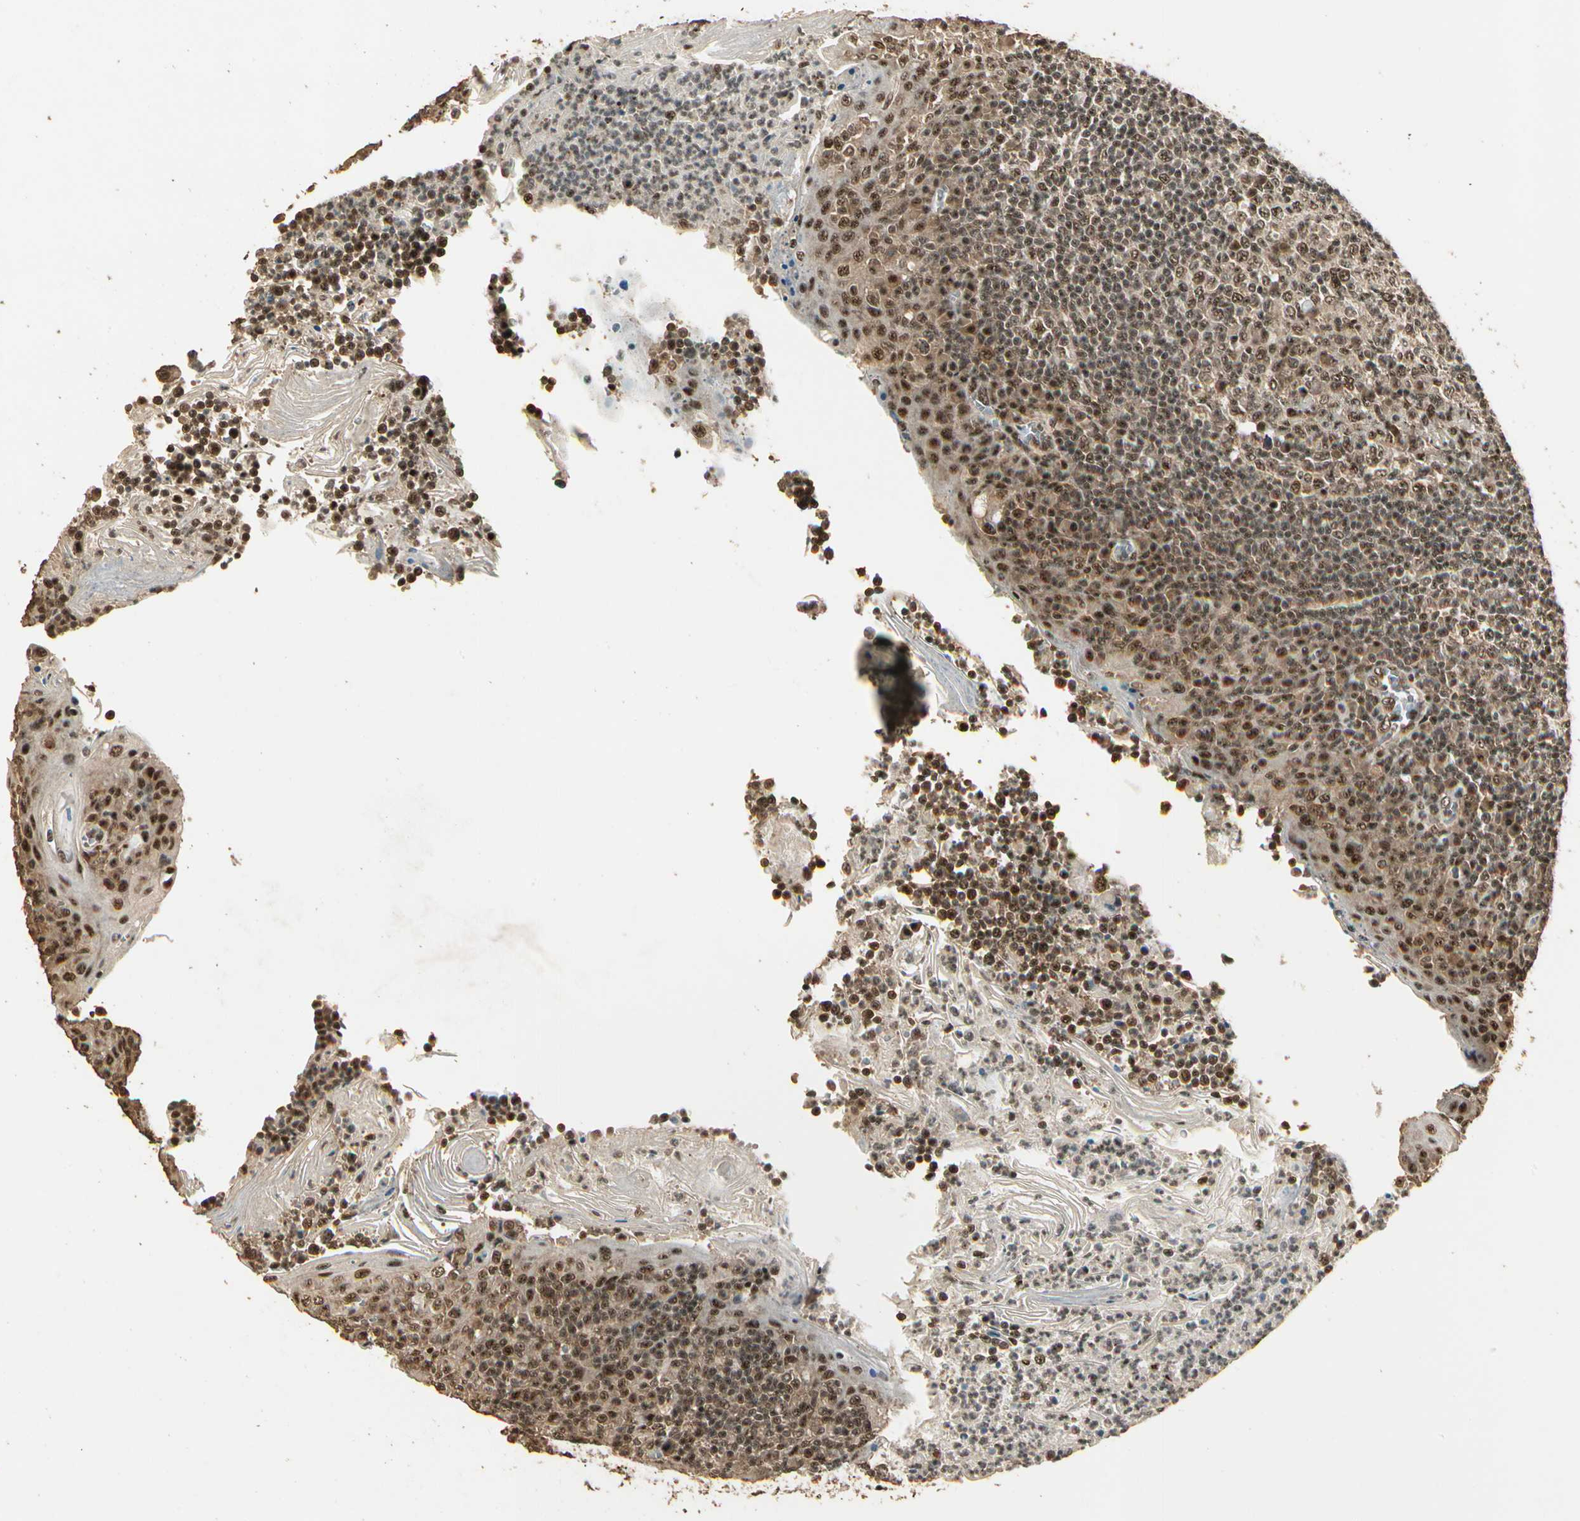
{"staining": {"intensity": "moderate", "quantity": ">75%", "location": "cytoplasmic/membranous,nuclear"}, "tissue": "tonsil", "cell_type": "Germinal center cells", "image_type": "normal", "snomed": [{"axis": "morphology", "description": "Normal tissue, NOS"}, {"axis": "topography", "description": "Tonsil"}], "caption": "Tonsil stained with a brown dye shows moderate cytoplasmic/membranous,nuclear positive expression in about >75% of germinal center cells.", "gene": "RBM25", "patient": {"sex": "male", "age": 31}}